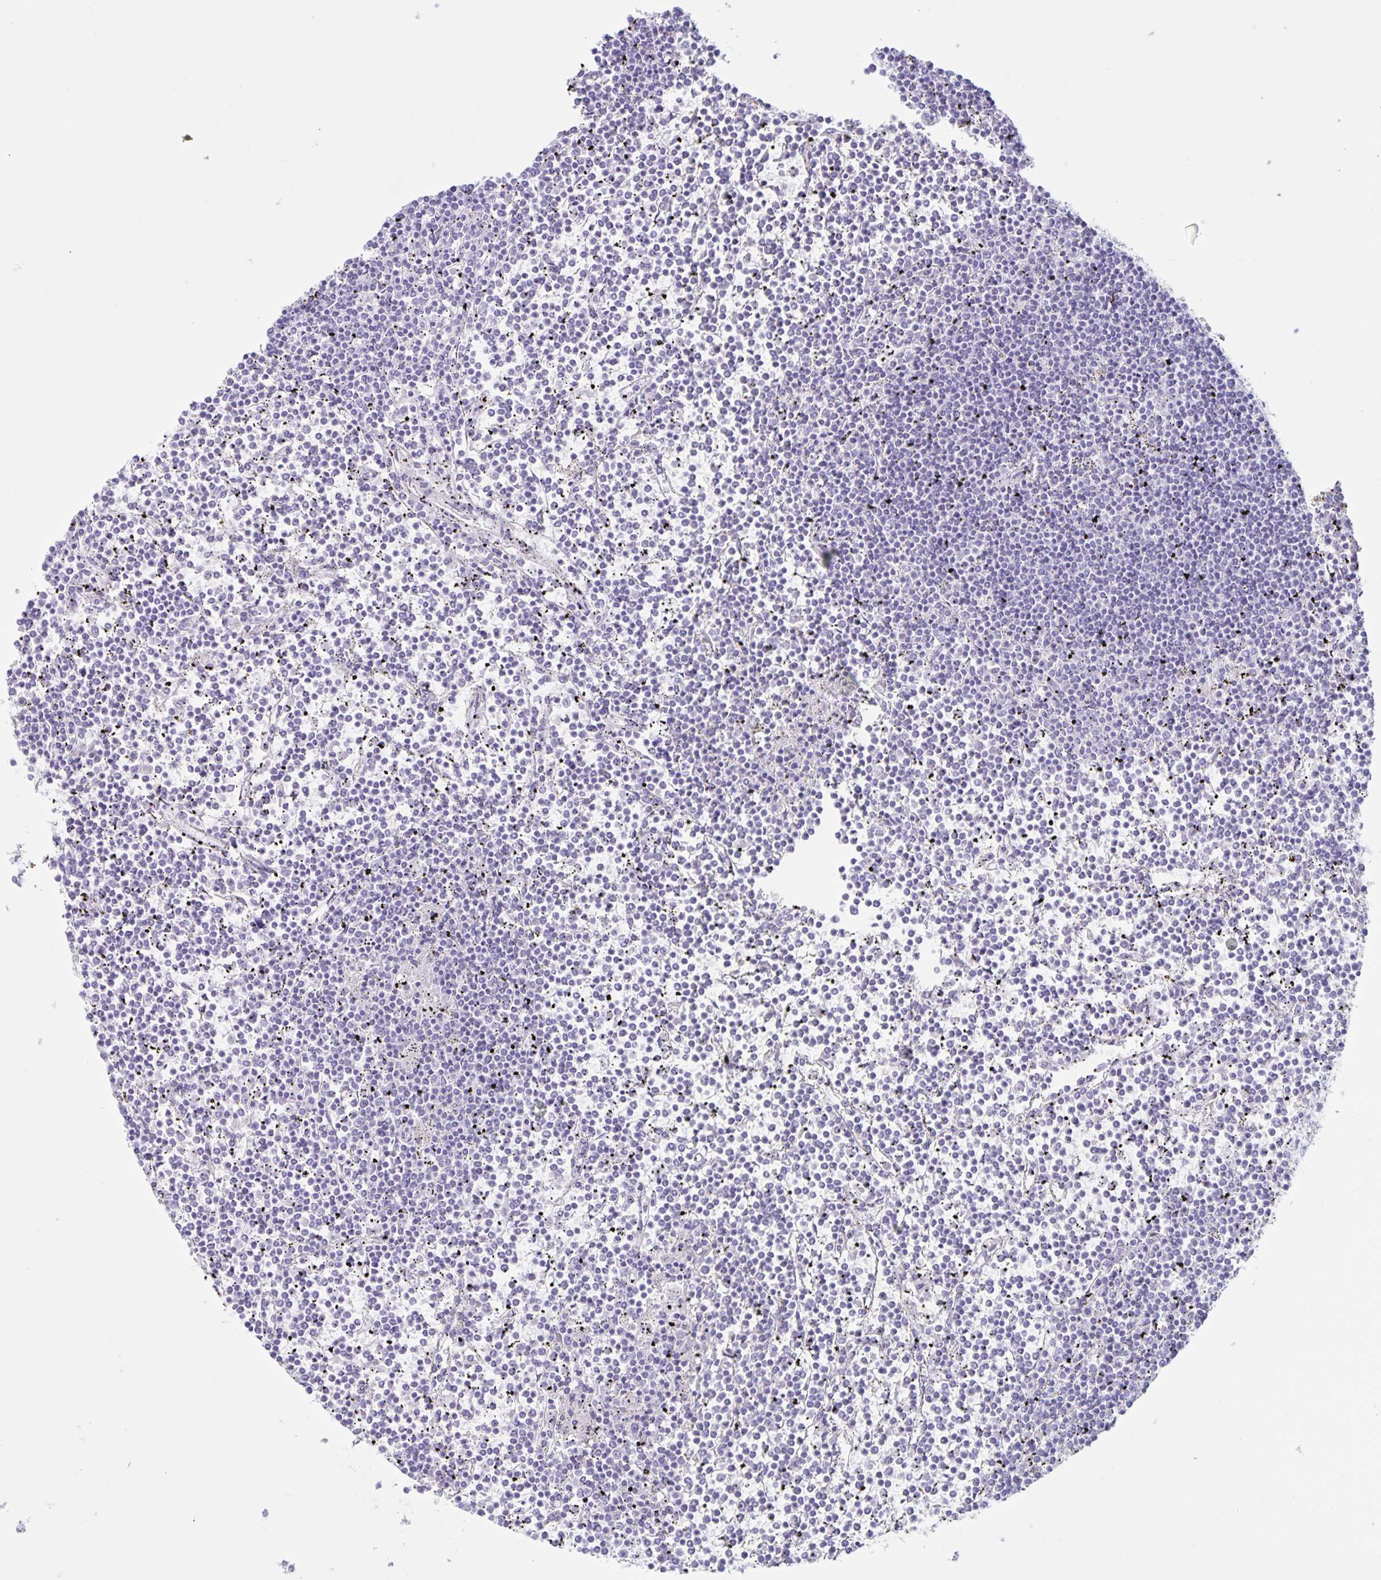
{"staining": {"intensity": "negative", "quantity": "none", "location": "none"}, "tissue": "lymphoma", "cell_type": "Tumor cells", "image_type": "cancer", "snomed": [{"axis": "morphology", "description": "Malignant lymphoma, non-Hodgkin's type, Low grade"}, {"axis": "topography", "description": "Spleen"}], "caption": "Tumor cells show no significant staining in malignant lymphoma, non-Hodgkin's type (low-grade). (Stains: DAB (3,3'-diaminobenzidine) IHC with hematoxylin counter stain, Microscopy: brightfield microscopy at high magnification).", "gene": "C12orf56", "patient": {"sex": "female", "age": 19}}